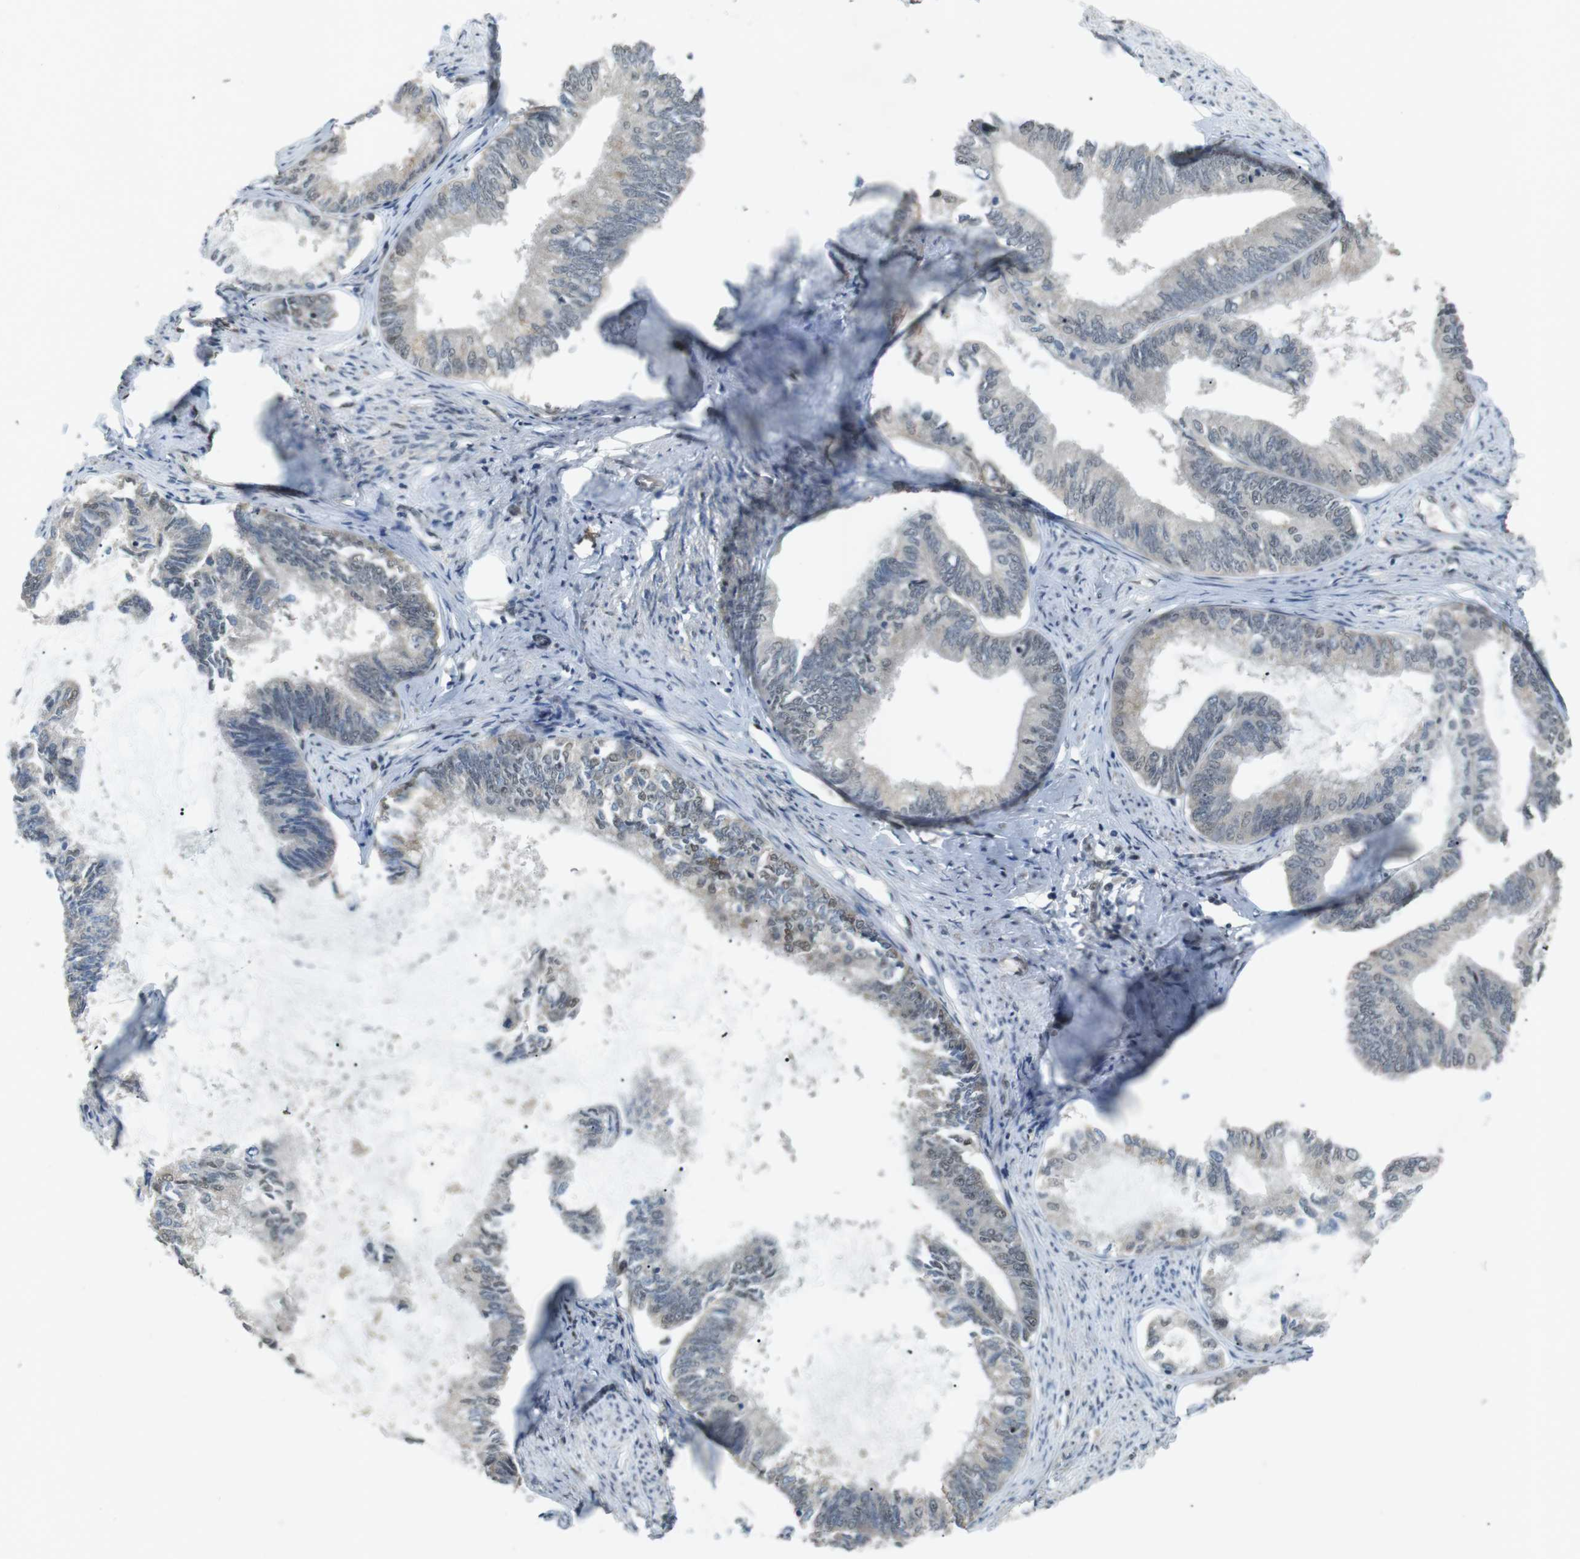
{"staining": {"intensity": "weak", "quantity": "<25%", "location": "nuclear"}, "tissue": "endometrial cancer", "cell_type": "Tumor cells", "image_type": "cancer", "snomed": [{"axis": "morphology", "description": "Adenocarcinoma, NOS"}, {"axis": "topography", "description": "Endometrium"}], "caption": "Tumor cells are negative for brown protein staining in endometrial cancer (adenocarcinoma).", "gene": "ORAI3", "patient": {"sex": "female", "age": 86}}